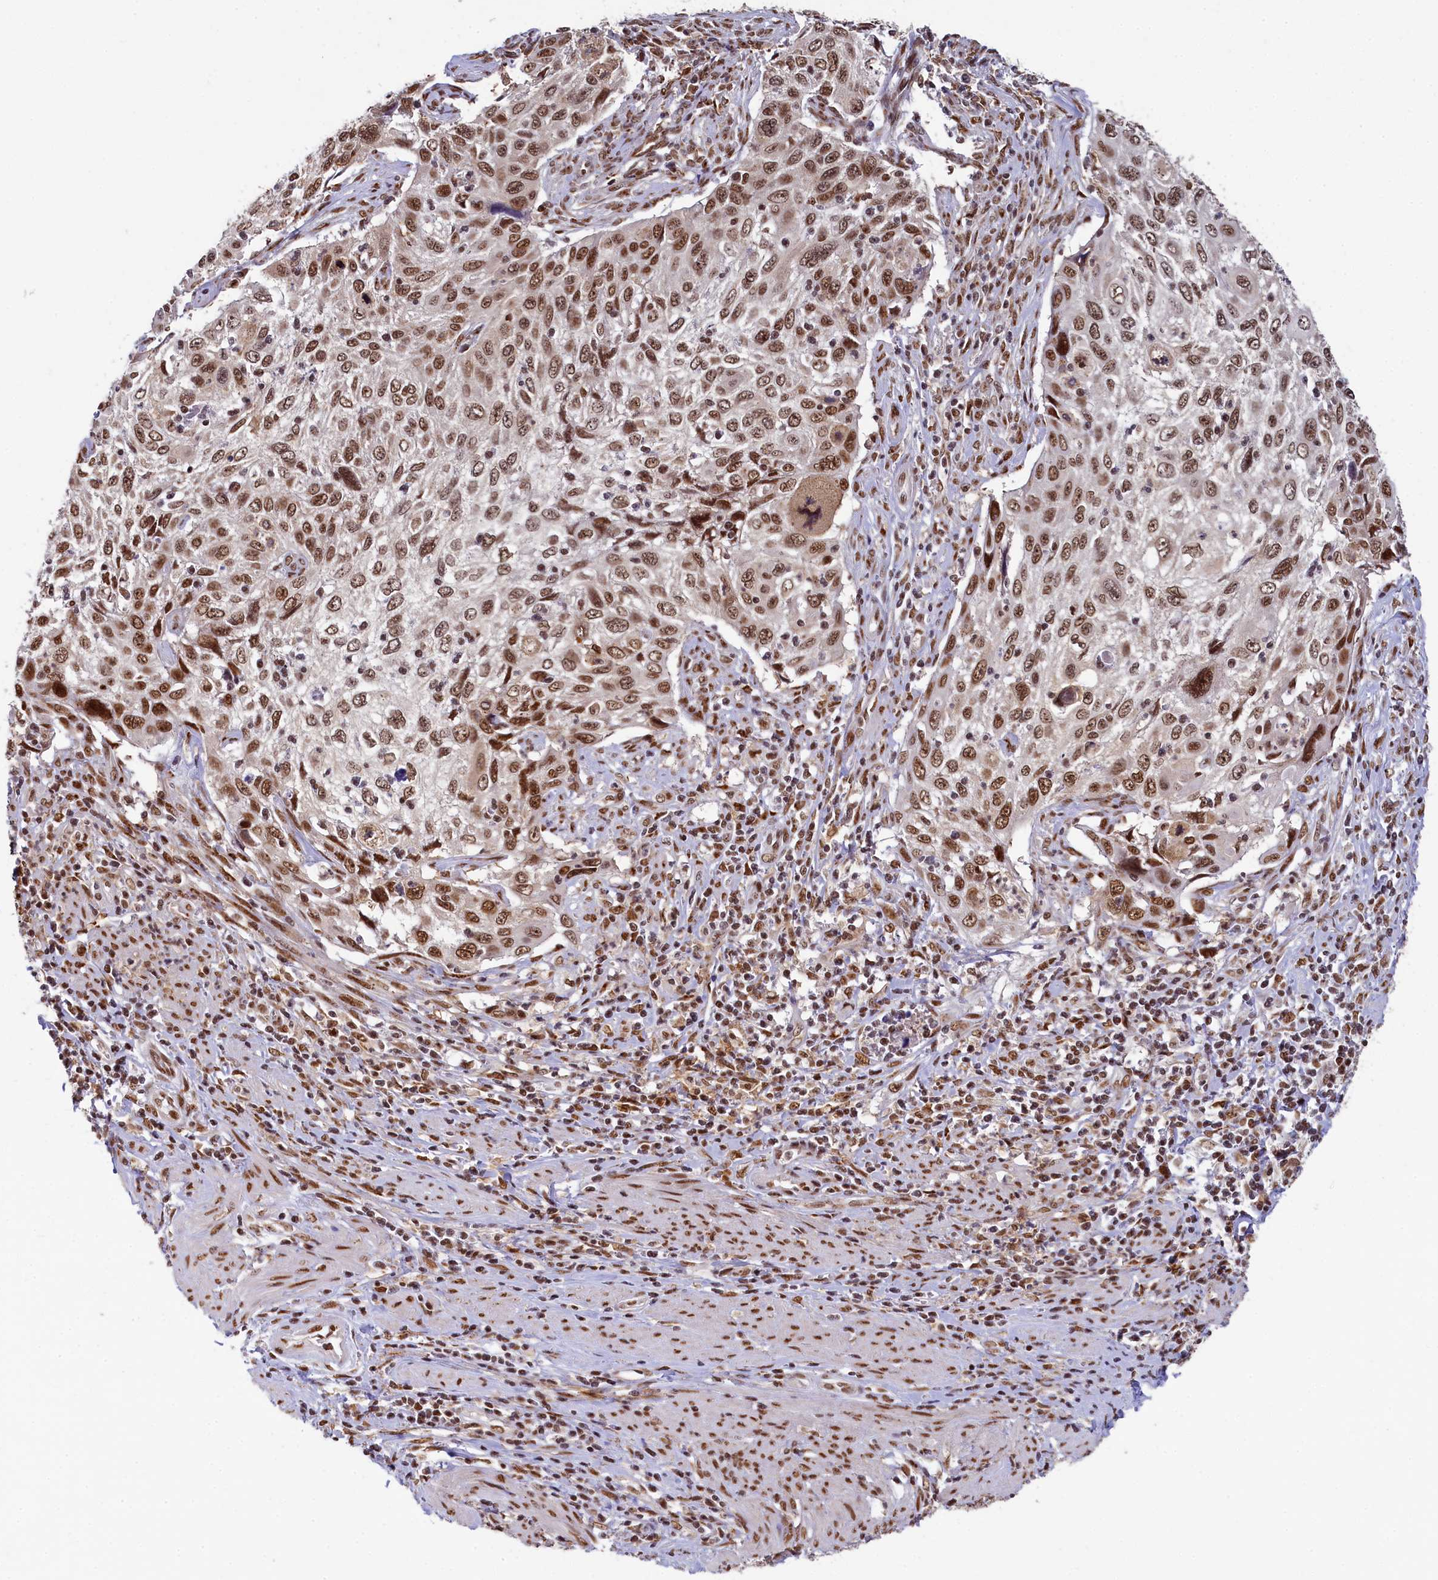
{"staining": {"intensity": "moderate", "quantity": ">75%", "location": "nuclear"}, "tissue": "cervical cancer", "cell_type": "Tumor cells", "image_type": "cancer", "snomed": [{"axis": "morphology", "description": "Squamous cell carcinoma, NOS"}, {"axis": "topography", "description": "Cervix"}], "caption": "Immunohistochemical staining of squamous cell carcinoma (cervical) displays medium levels of moderate nuclear positivity in about >75% of tumor cells.", "gene": "PPHLN1", "patient": {"sex": "female", "age": 70}}